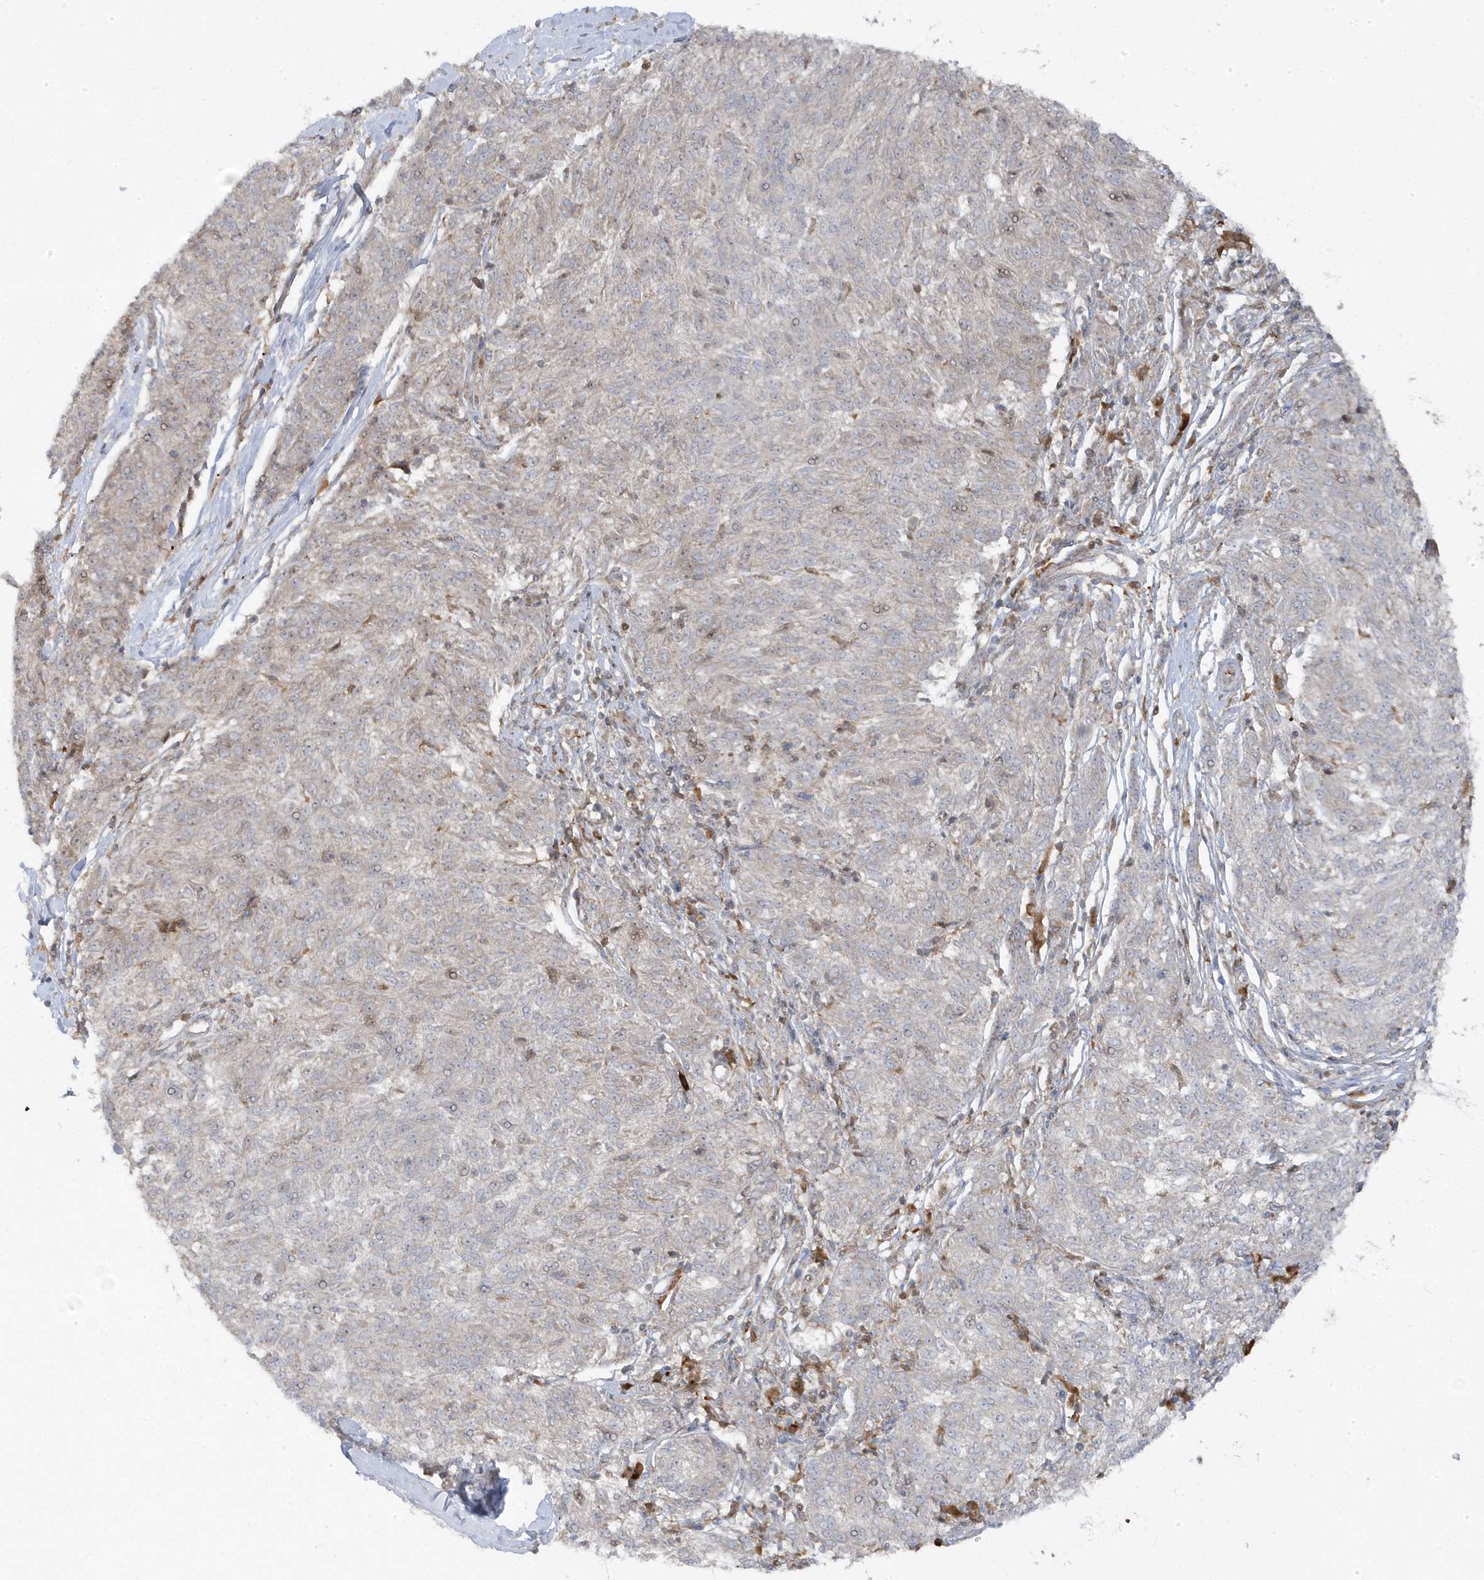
{"staining": {"intensity": "negative", "quantity": "none", "location": "none"}, "tissue": "melanoma", "cell_type": "Tumor cells", "image_type": "cancer", "snomed": [{"axis": "morphology", "description": "Malignant melanoma, NOS"}, {"axis": "topography", "description": "Skin"}], "caption": "An immunohistochemistry (IHC) photomicrograph of melanoma is shown. There is no staining in tumor cells of melanoma.", "gene": "ZNF654", "patient": {"sex": "female", "age": 72}}